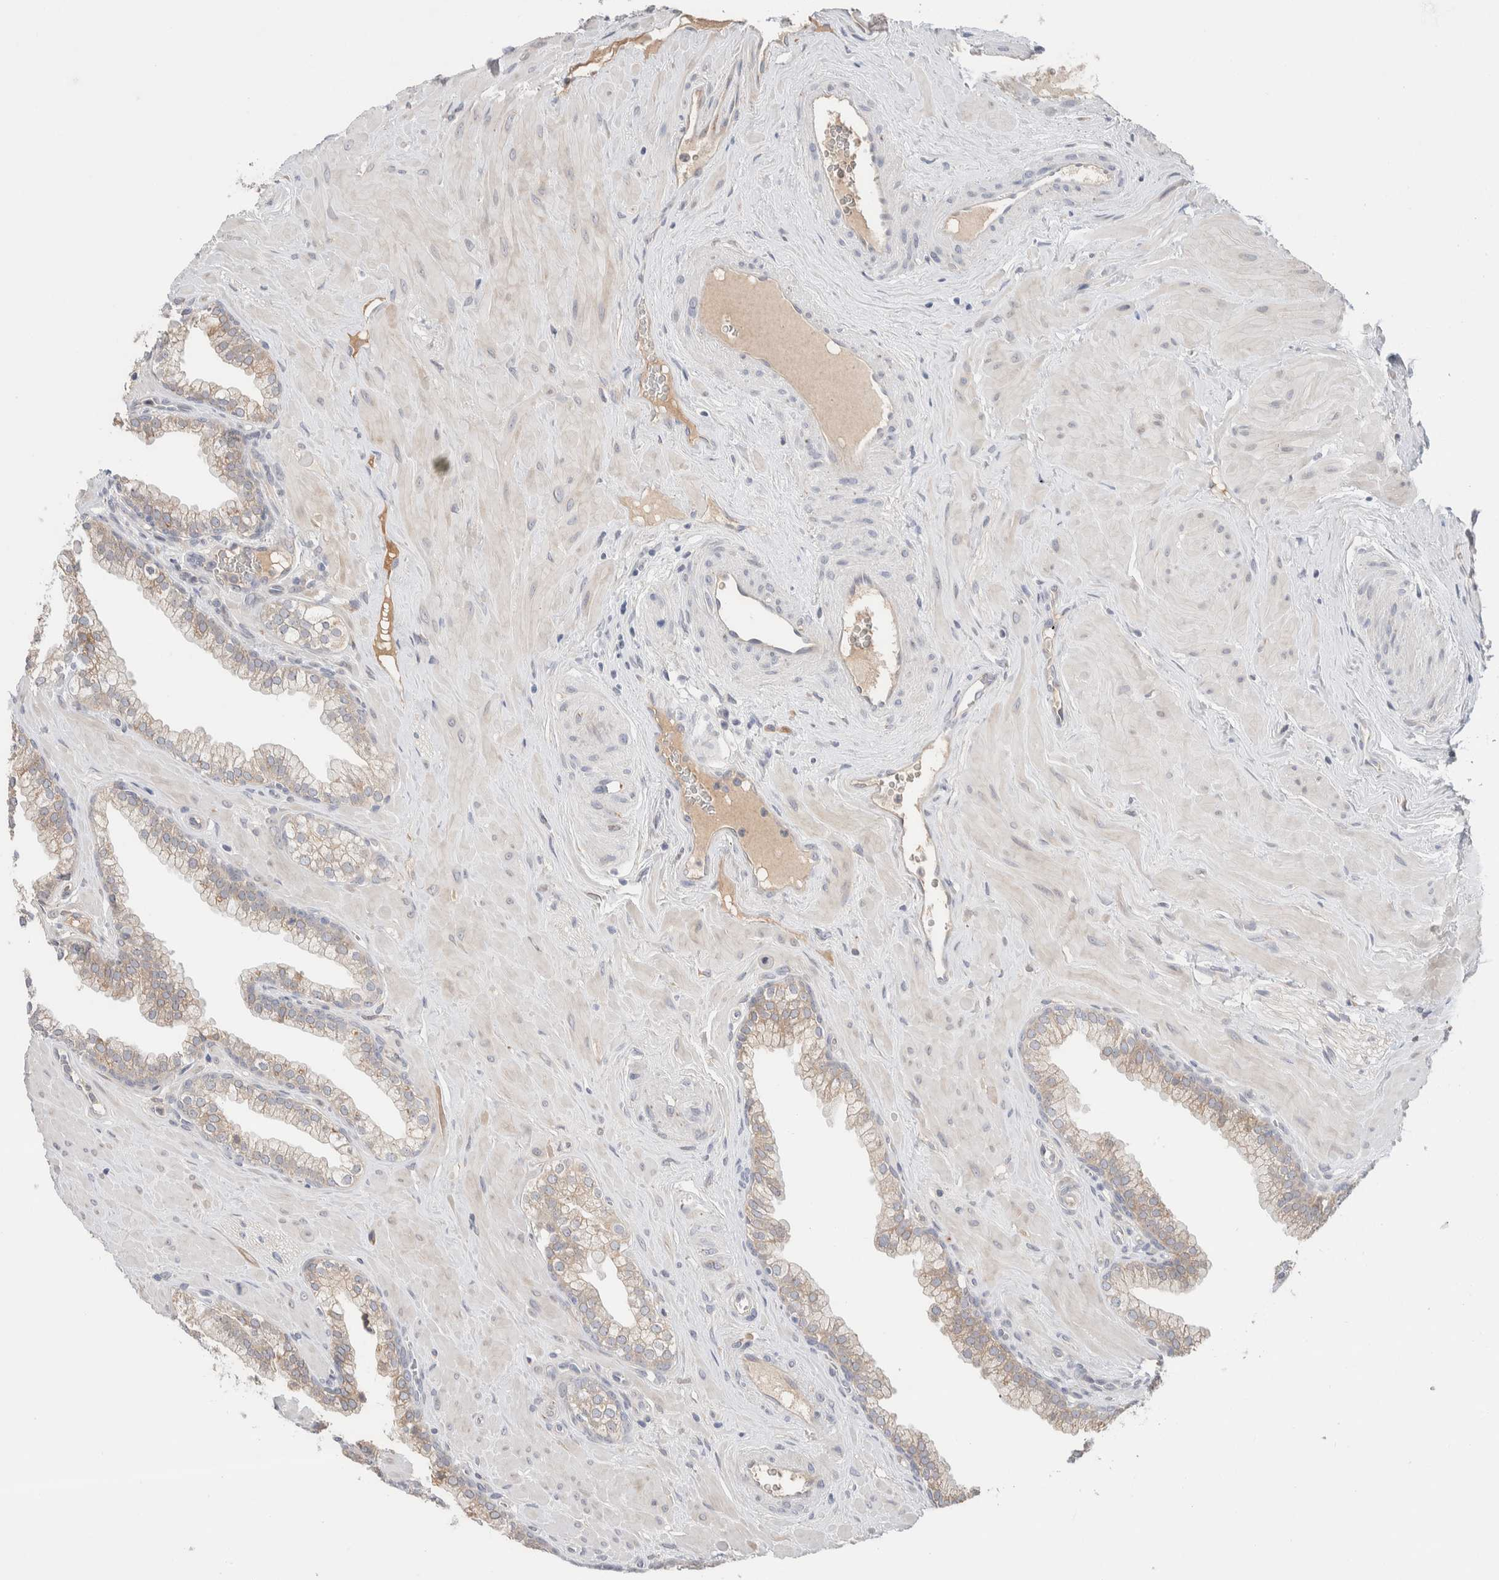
{"staining": {"intensity": "weak", "quantity": "25%-75%", "location": "cytoplasmic/membranous"}, "tissue": "prostate", "cell_type": "Glandular cells", "image_type": "normal", "snomed": [{"axis": "morphology", "description": "Normal tissue, NOS"}, {"axis": "morphology", "description": "Urothelial carcinoma, Low grade"}, {"axis": "topography", "description": "Urinary bladder"}, {"axis": "topography", "description": "Prostate"}], "caption": "Protein expression analysis of benign prostate displays weak cytoplasmic/membranous expression in about 25%-75% of glandular cells.", "gene": "RUSF1", "patient": {"sex": "male", "age": 60}}